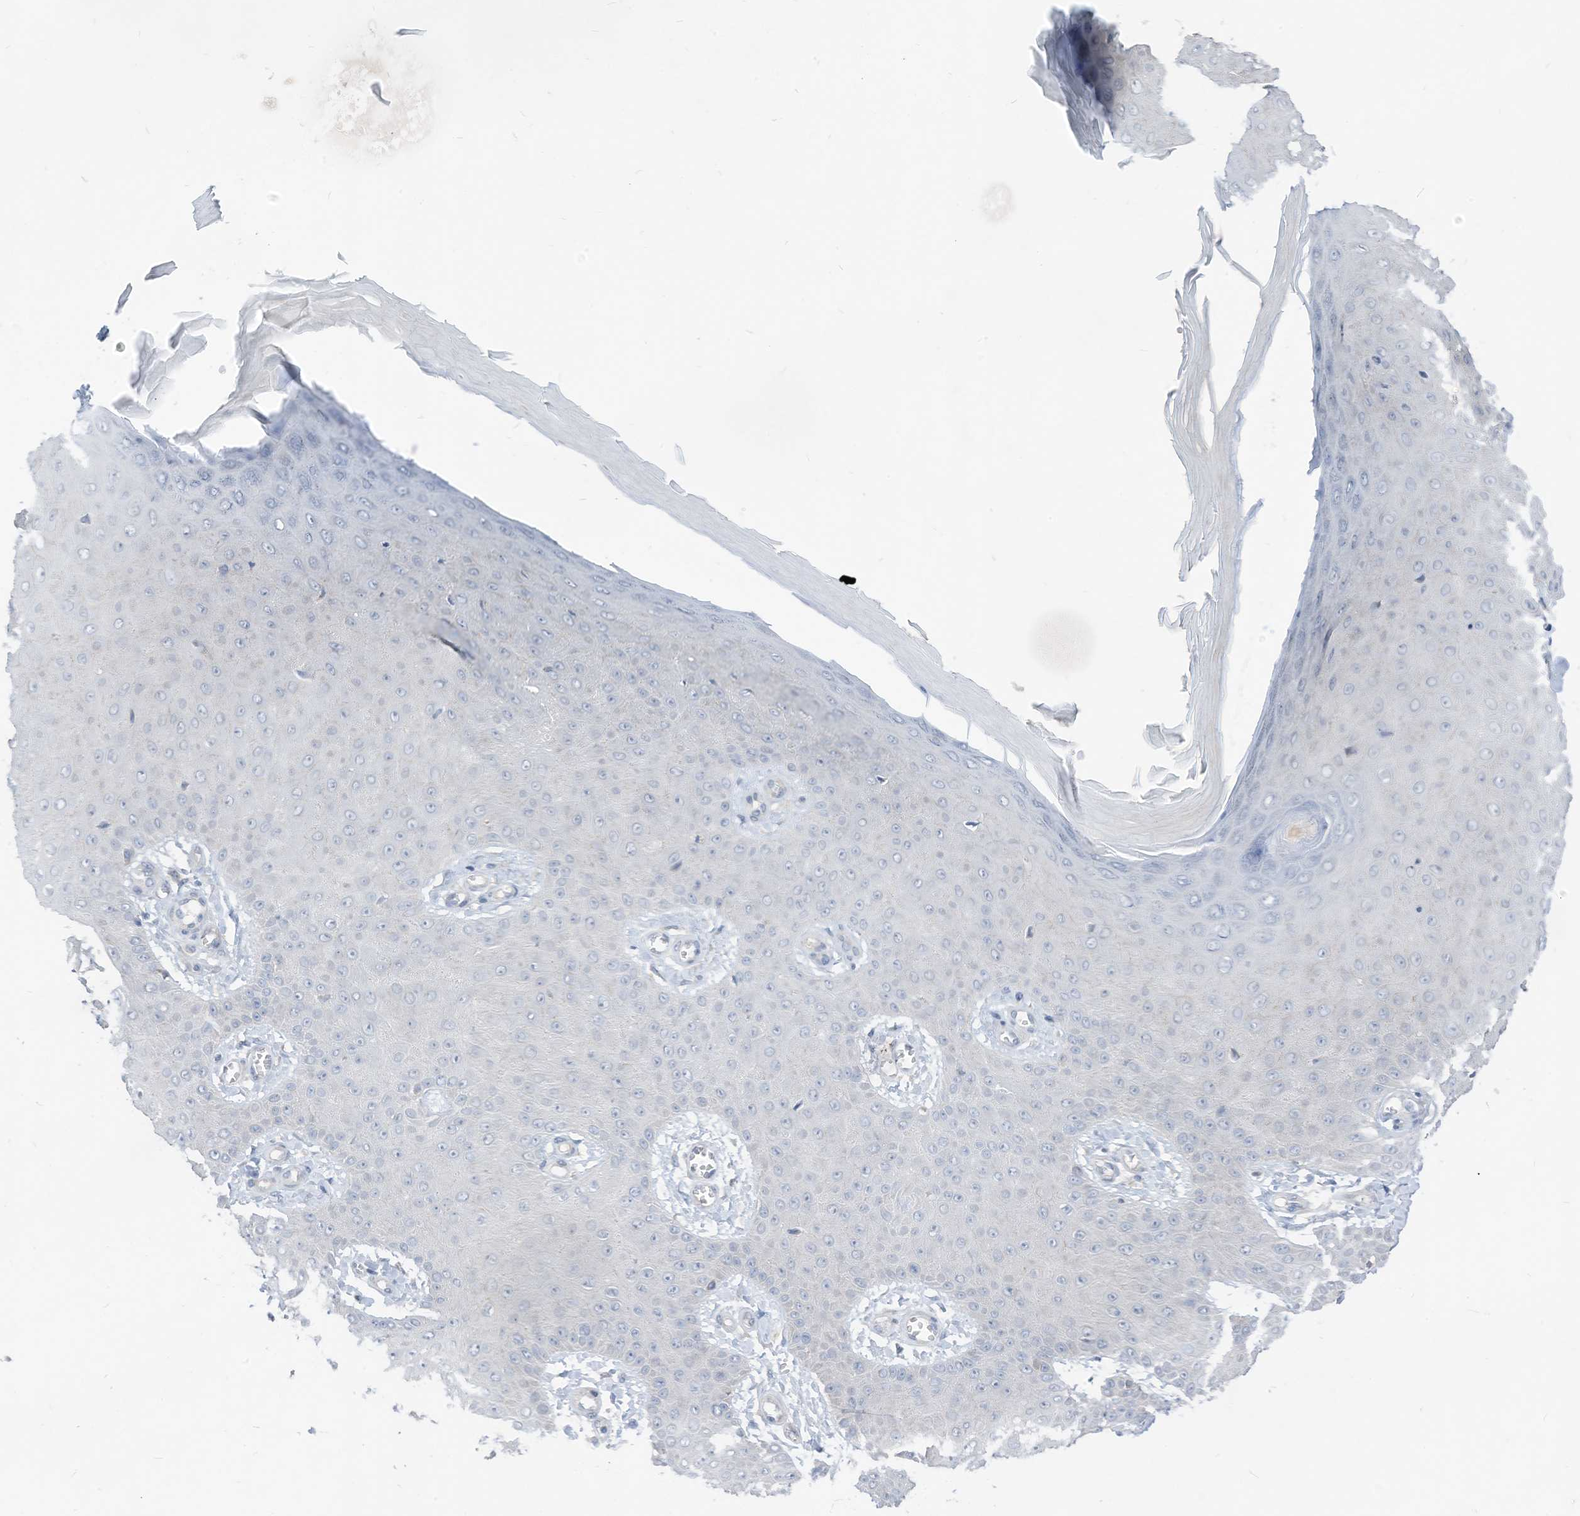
{"staining": {"intensity": "negative", "quantity": "none", "location": "none"}, "tissue": "skin cancer", "cell_type": "Tumor cells", "image_type": "cancer", "snomed": [{"axis": "morphology", "description": "Squamous cell carcinoma, NOS"}, {"axis": "topography", "description": "Skin"}], "caption": "An image of skin squamous cell carcinoma stained for a protein exhibits no brown staining in tumor cells.", "gene": "LDAH", "patient": {"sex": "male", "age": 74}}